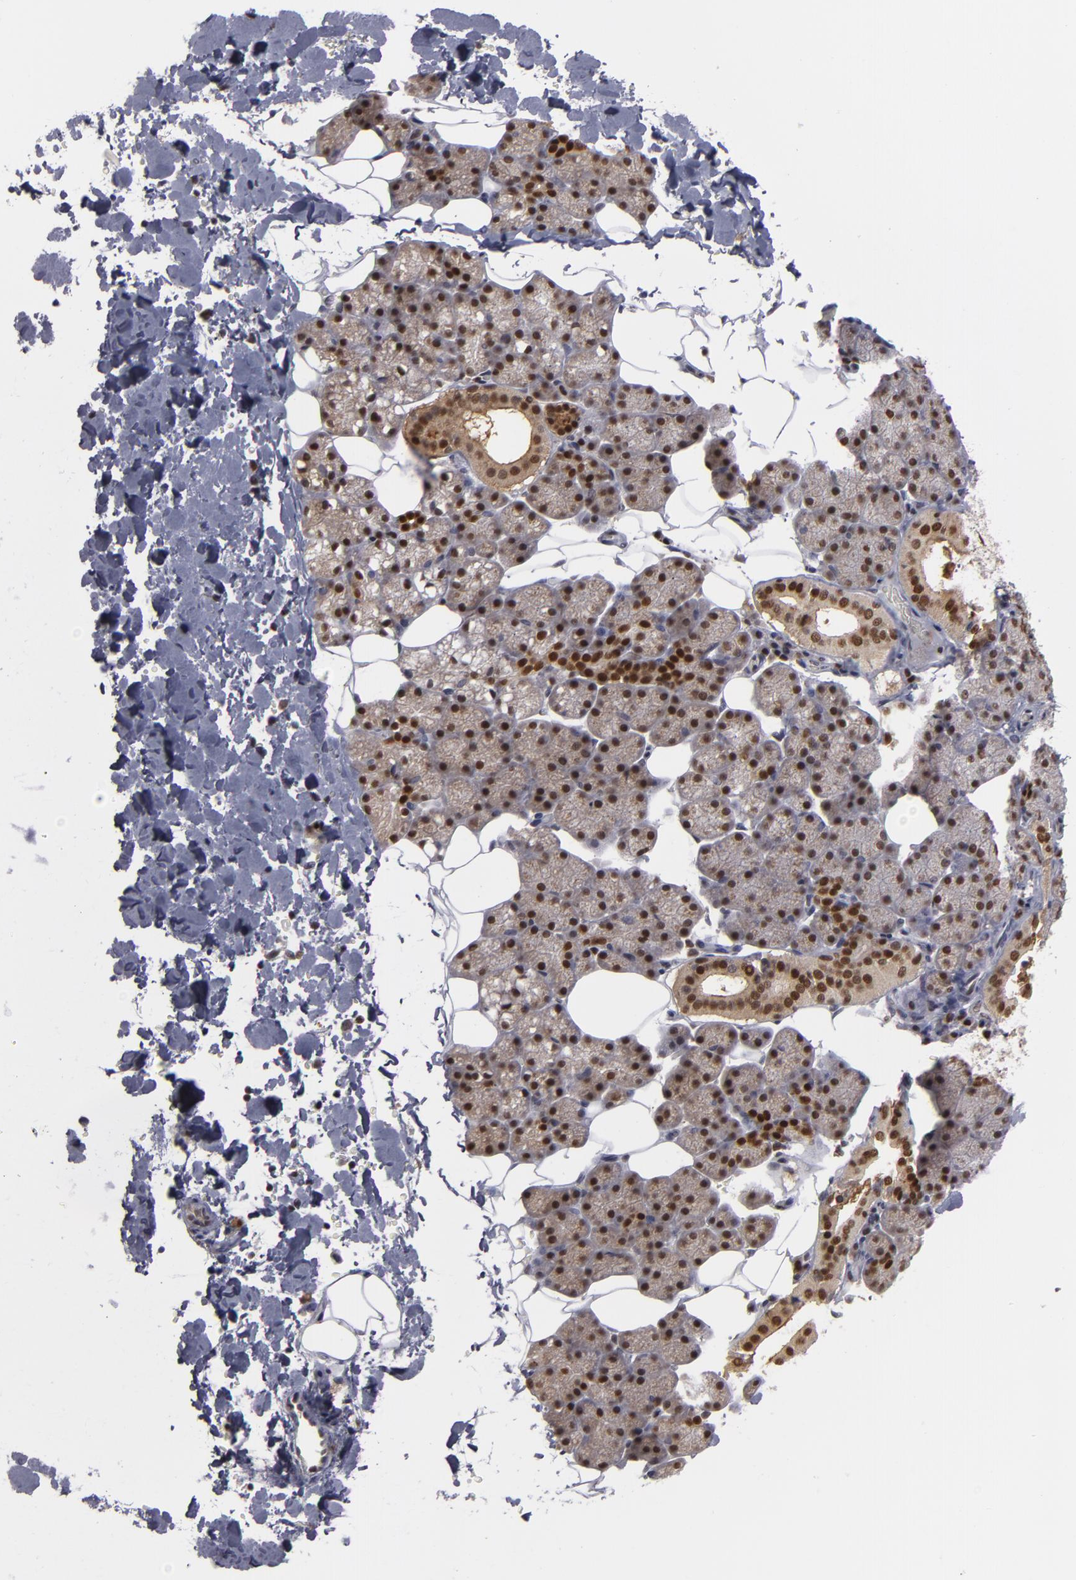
{"staining": {"intensity": "moderate", "quantity": "25%-75%", "location": "cytoplasmic/membranous,nuclear"}, "tissue": "salivary gland", "cell_type": "Glandular cells", "image_type": "normal", "snomed": [{"axis": "morphology", "description": "Normal tissue, NOS"}, {"axis": "topography", "description": "Lymph node"}, {"axis": "topography", "description": "Salivary gland"}], "caption": "Protein staining displays moderate cytoplasmic/membranous,nuclear expression in approximately 25%-75% of glandular cells in benign salivary gland.", "gene": "GSR", "patient": {"sex": "male", "age": 8}}